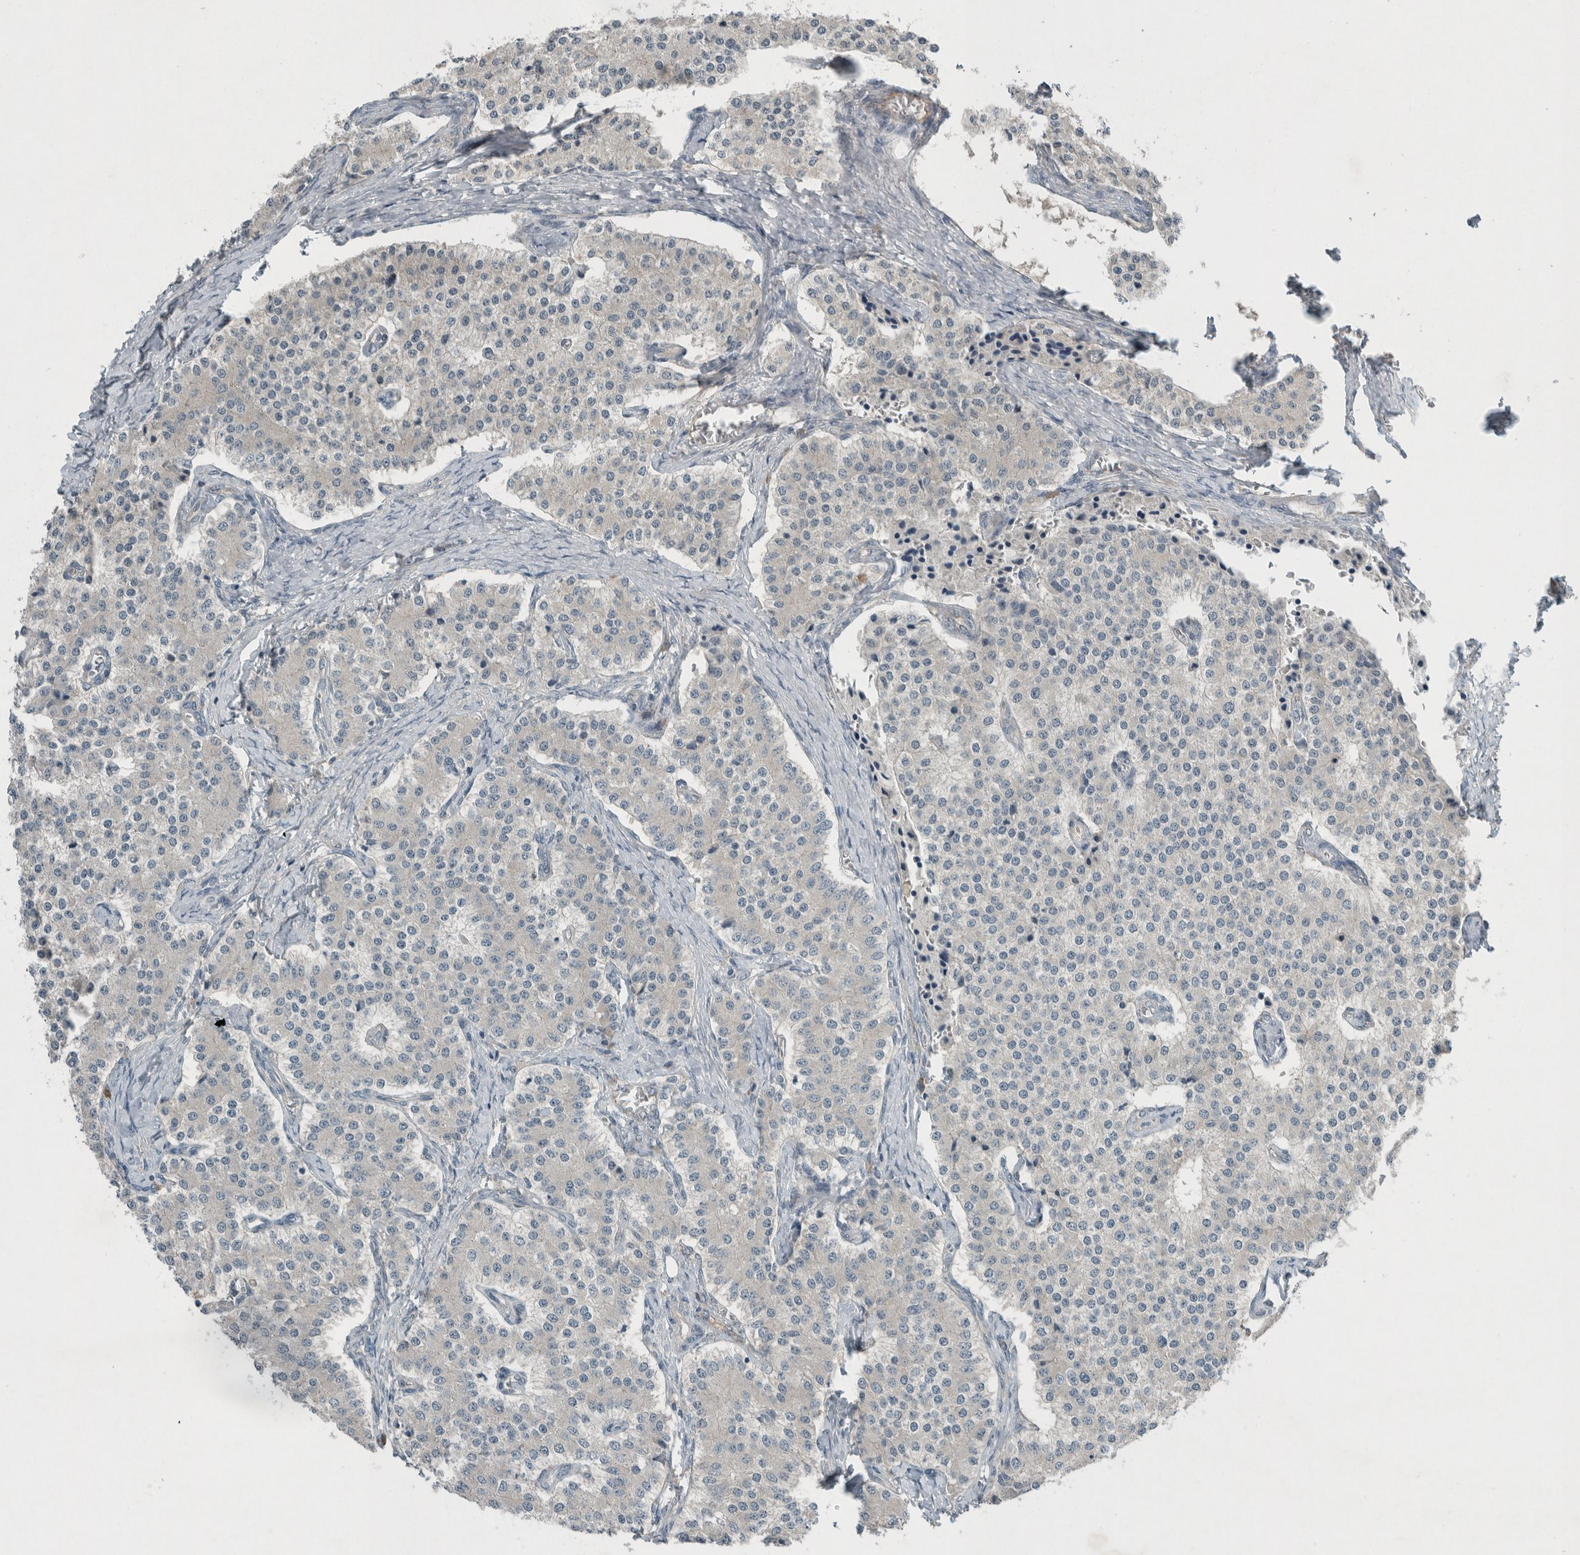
{"staining": {"intensity": "negative", "quantity": "none", "location": "none"}, "tissue": "carcinoid", "cell_type": "Tumor cells", "image_type": "cancer", "snomed": [{"axis": "morphology", "description": "Carcinoid, malignant, NOS"}, {"axis": "topography", "description": "Colon"}], "caption": "This is an immunohistochemistry (IHC) image of human carcinoid. There is no staining in tumor cells.", "gene": "RALGDS", "patient": {"sex": "female", "age": 52}}